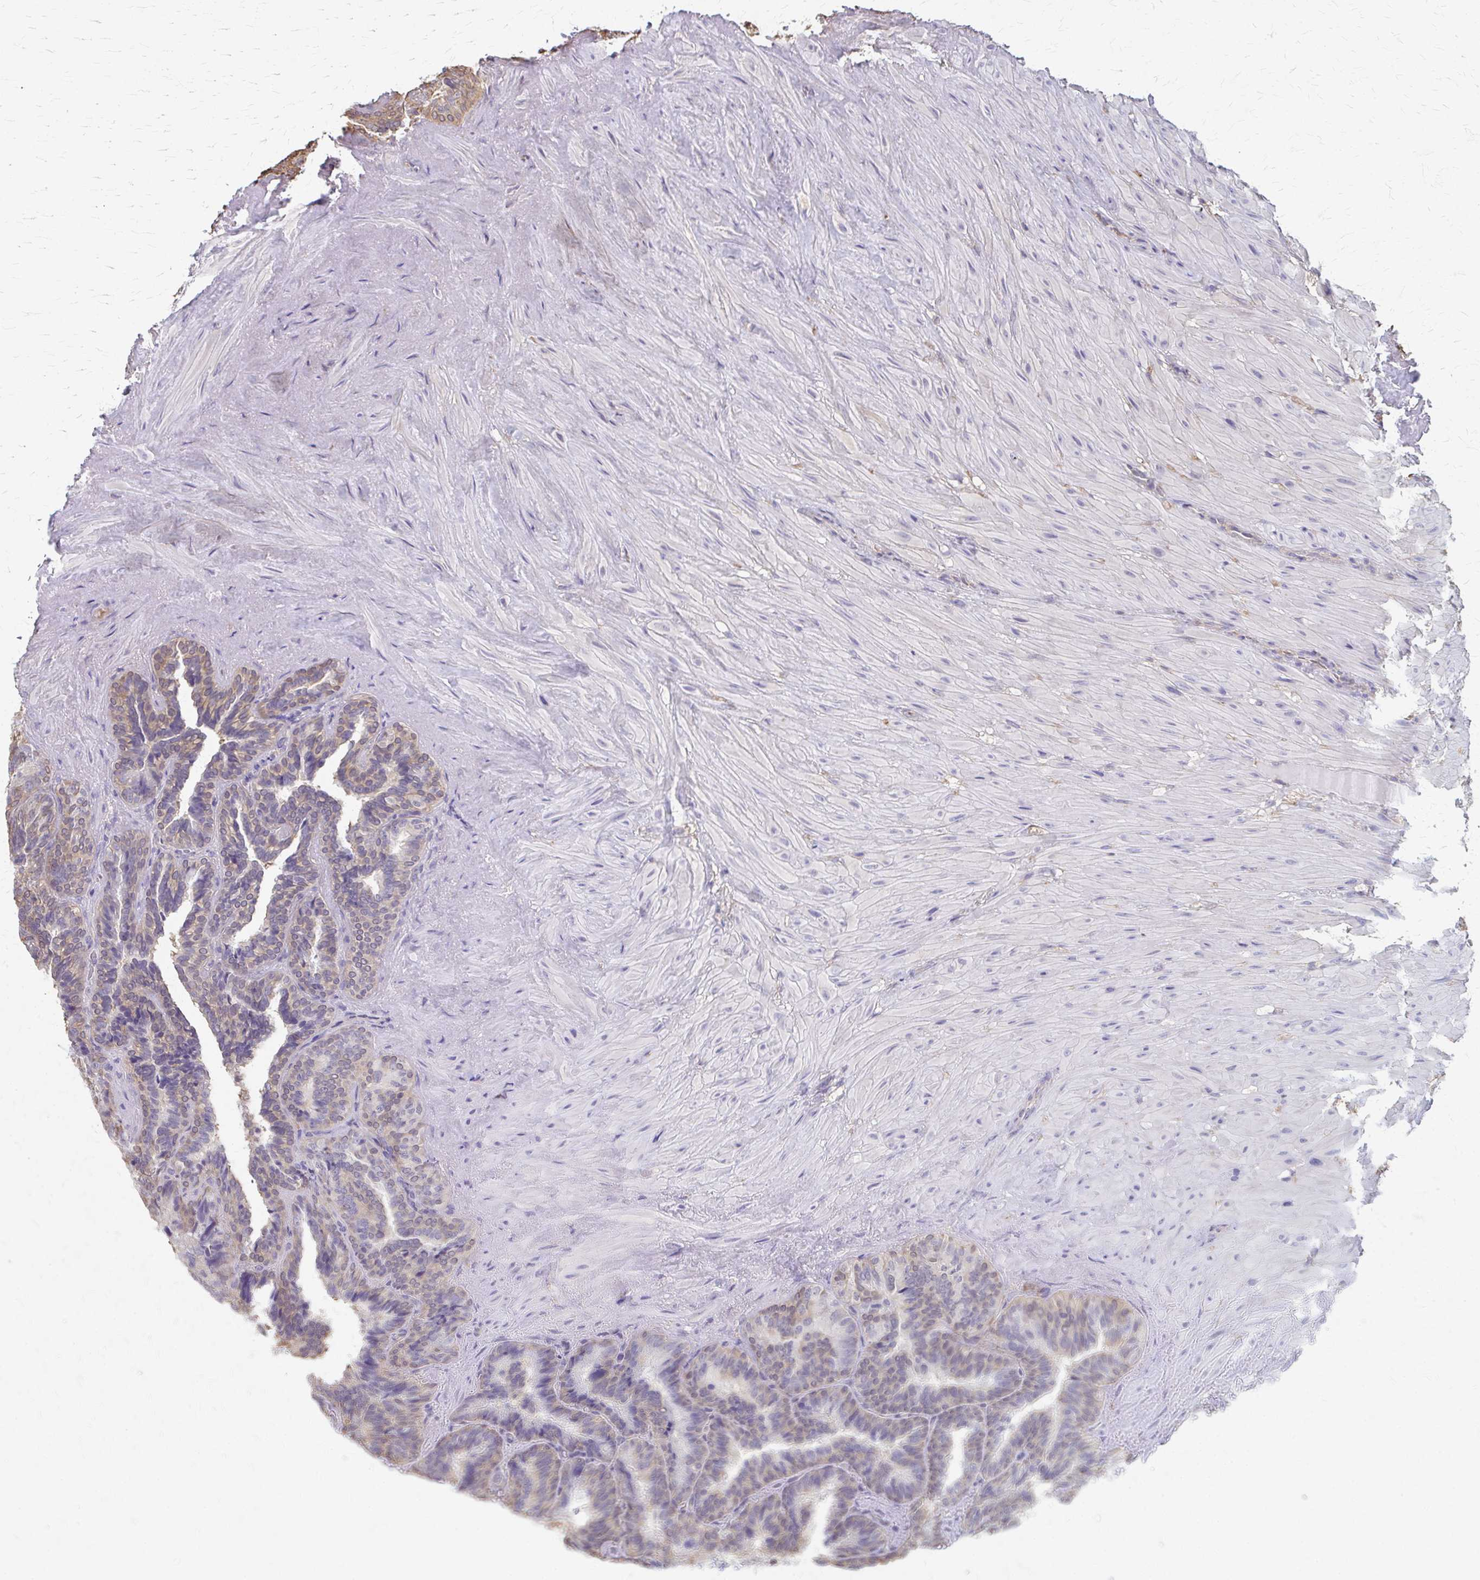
{"staining": {"intensity": "weak", "quantity": "25%-75%", "location": "cytoplasmic/membranous"}, "tissue": "seminal vesicle", "cell_type": "Glandular cells", "image_type": "normal", "snomed": [{"axis": "morphology", "description": "Normal tissue, NOS"}, {"axis": "topography", "description": "Seminal veicle"}], "caption": "Protein staining exhibits weak cytoplasmic/membranous expression in approximately 25%-75% of glandular cells in normal seminal vesicle.", "gene": "RABGAP1L", "patient": {"sex": "male", "age": 60}}